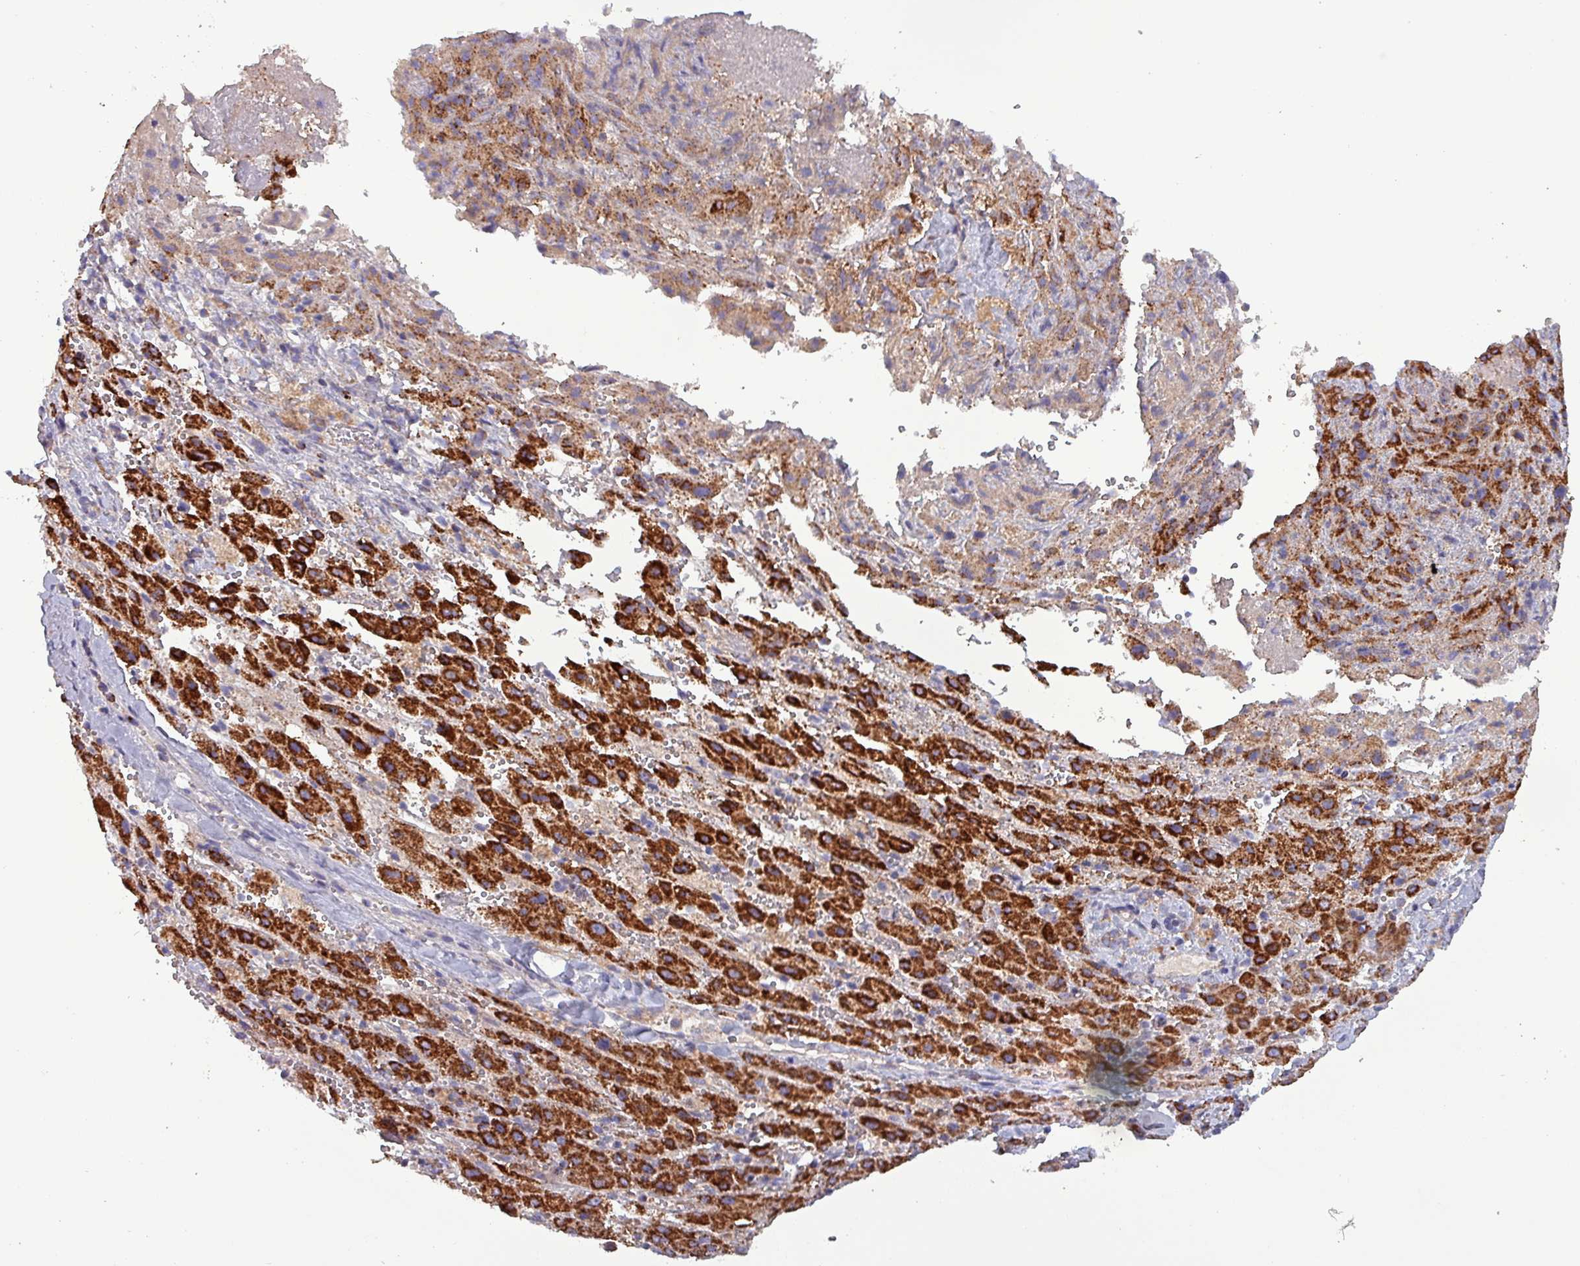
{"staining": {"intensity": "strong", "quantity": ">75%", "location": "cytoplasmic/membranous"}, "tissue": "liver cancer", "cell_type": "Tumor cells", "image_type": "cancer", "snomed": [{"axis": "morphology", "description": "Carcinoma, Hepatocellular, NOS"}, {"axis": "topography", "description": "Liver"}], "caption": "Human hepatocellular carcinoma (liver) stained for a protein (brown) reveals strong cytoplasmic/membranous positive positivity in about >75% of tumor cells.", "gene": "ZNF322", "patient": {"sex": "female", "age": 58}}